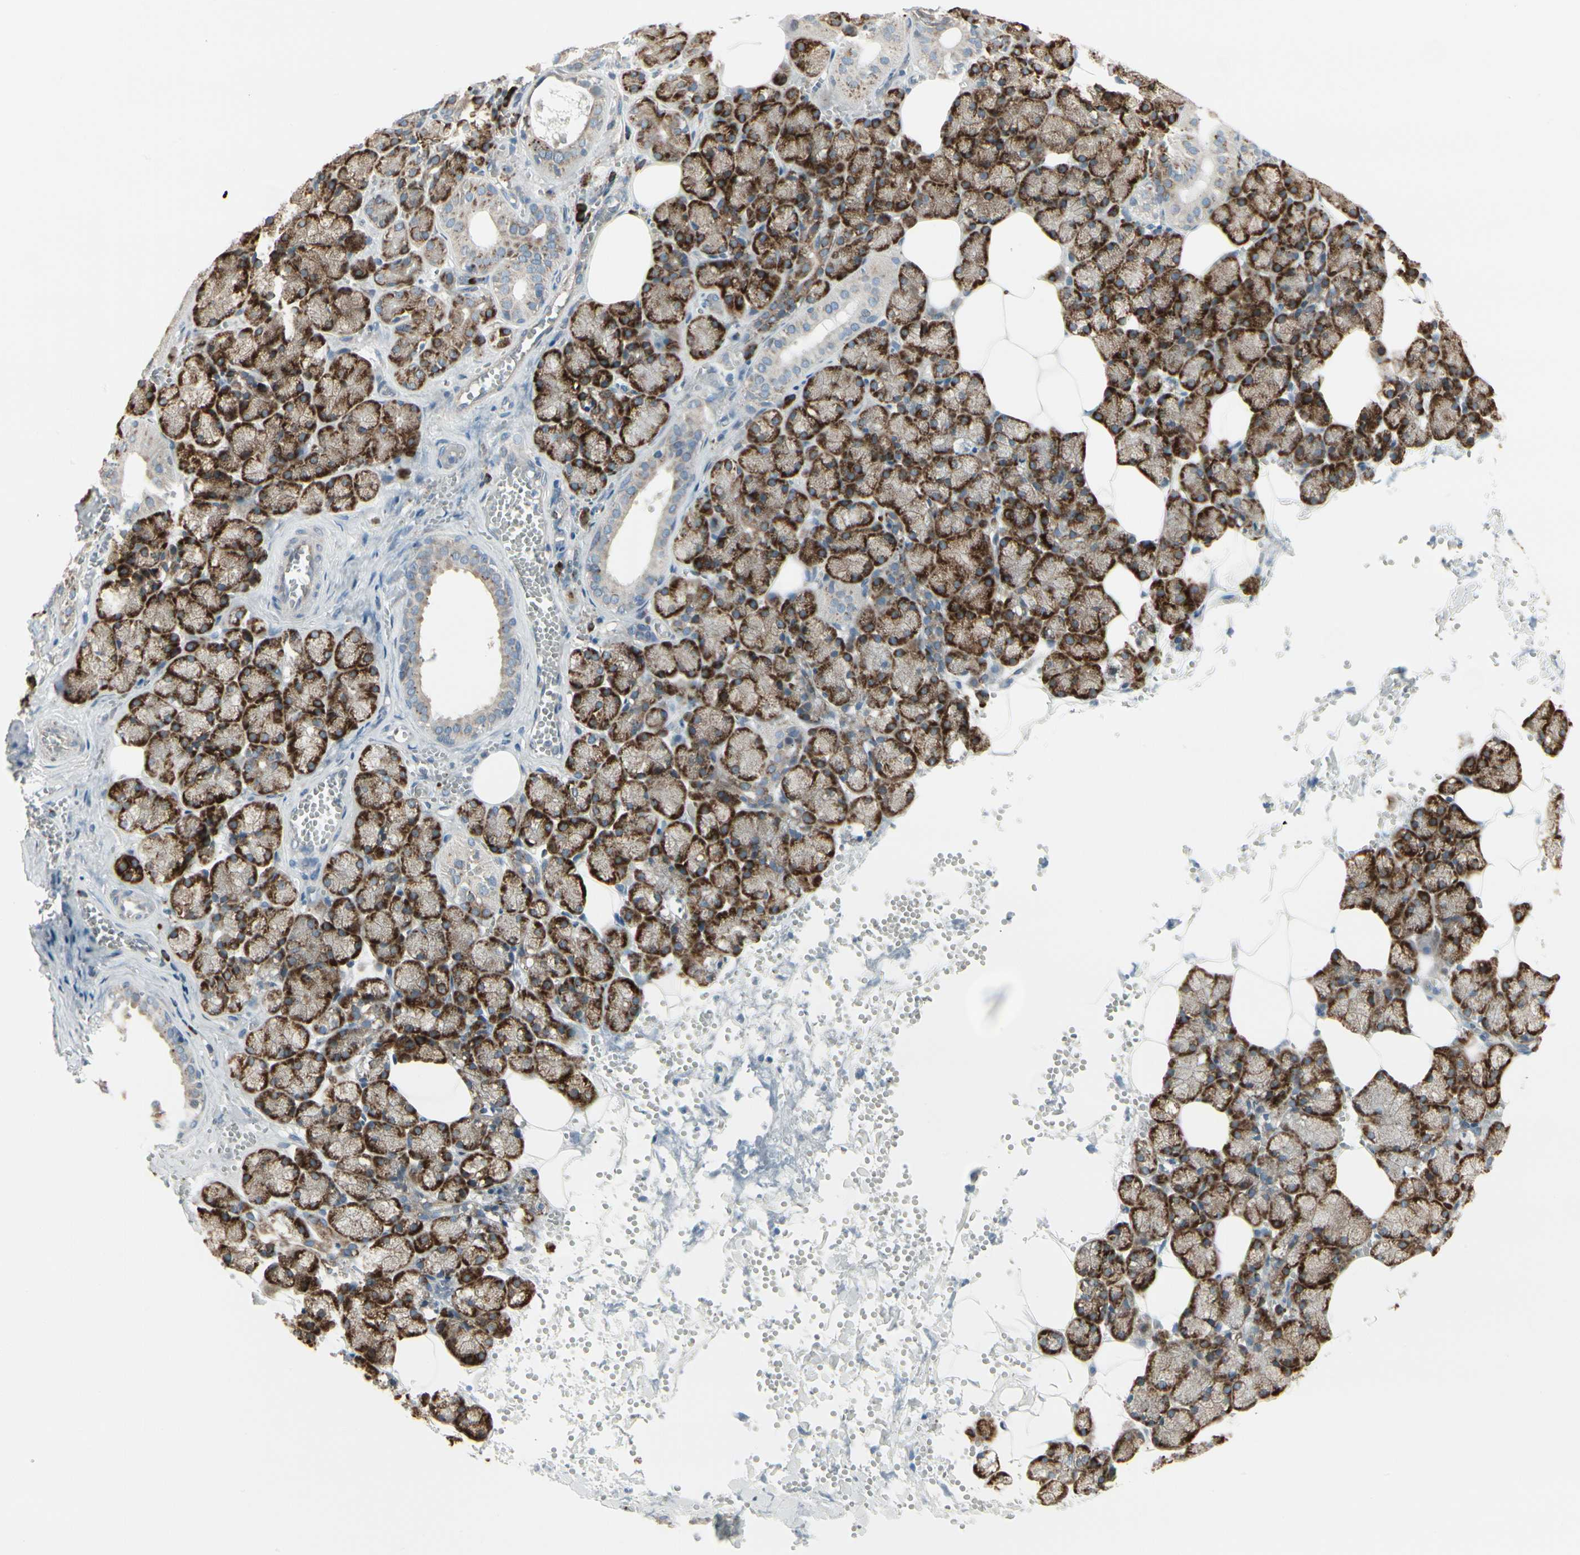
{"staining": {"intensity": "strong", "quantity": ">75%", "location": "cytoplasmic/membranous"}, "tissue": "salivary gland", "cell_type": "Glandular cells", "image_type": "normal", "snomed": [{"axis": "morphology", "description": "Normal tissue, NOS"}, {"axis": "topography", "description": "Salivary gland"}], "caption": "A brown stain labels strong cytoplasmic/membranous expression of a protein in glandular cells of unremarkable salivary gland.", "gene": "FNDC3A", "patient": {"sex": "male", "age": 62}}